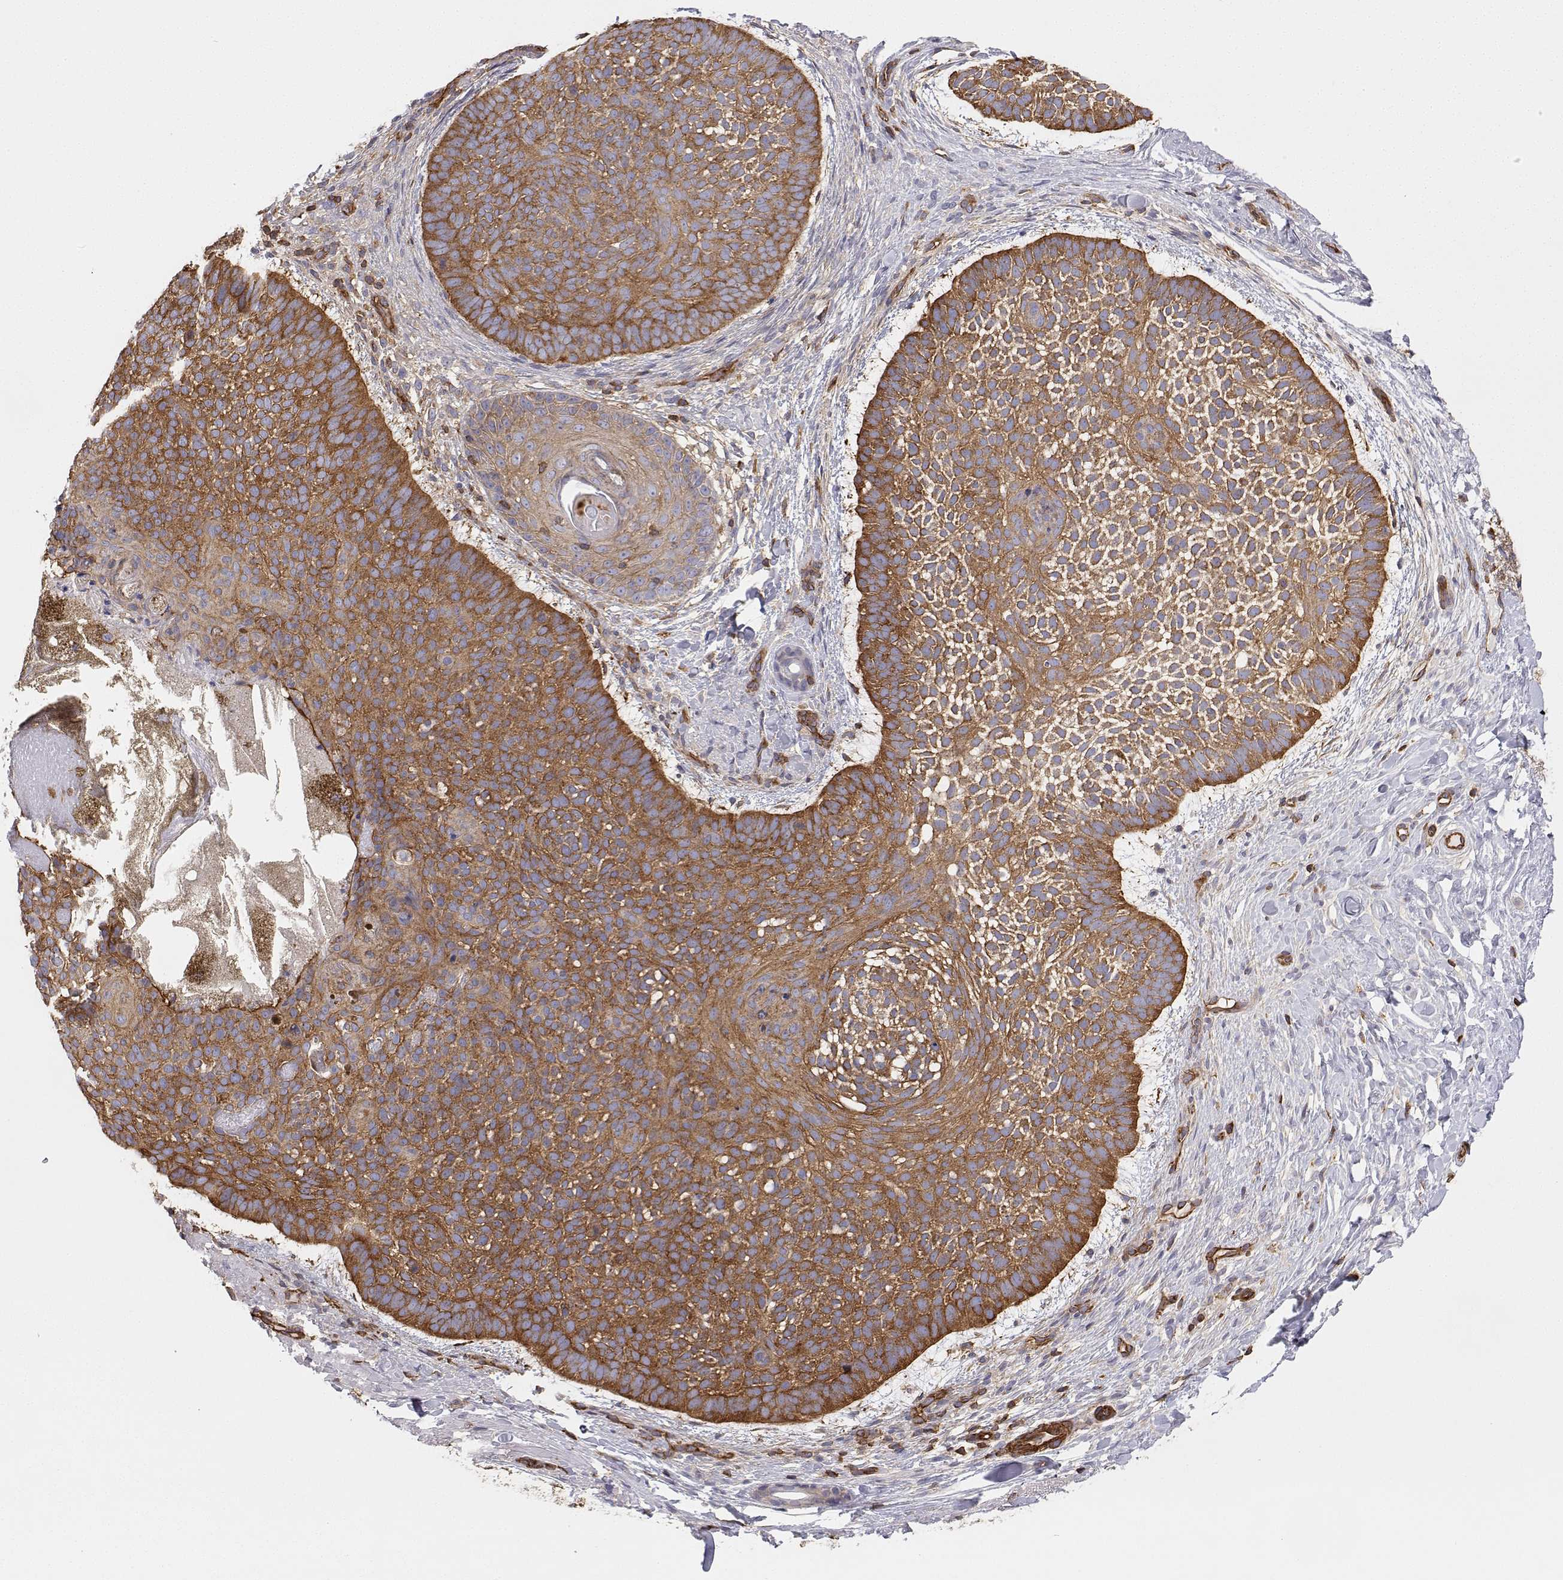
{"staining": {"intensity": "strong", "quantity": ">75%", "location": "cytoplasmic/membranous"}, "tissue": "skin cancer", "cell_type": "Tumor cells", "image_type": "cancer", "snomed": [{"axis": "morphology", "description": "Basal cell carcinoma"}, {"axis": "topography", "description": "Skin"}, {"axis": "topography", "description": "Skin of face"}], "caption": "Immunohistochemistry of basal cell carcinoma (skin) displays high levels of strong cytoplasmic/membranous expression in approximately >75% of tumor cells.", "gene": "MYH9", "patient": {"sex": "male", "age": 73}}